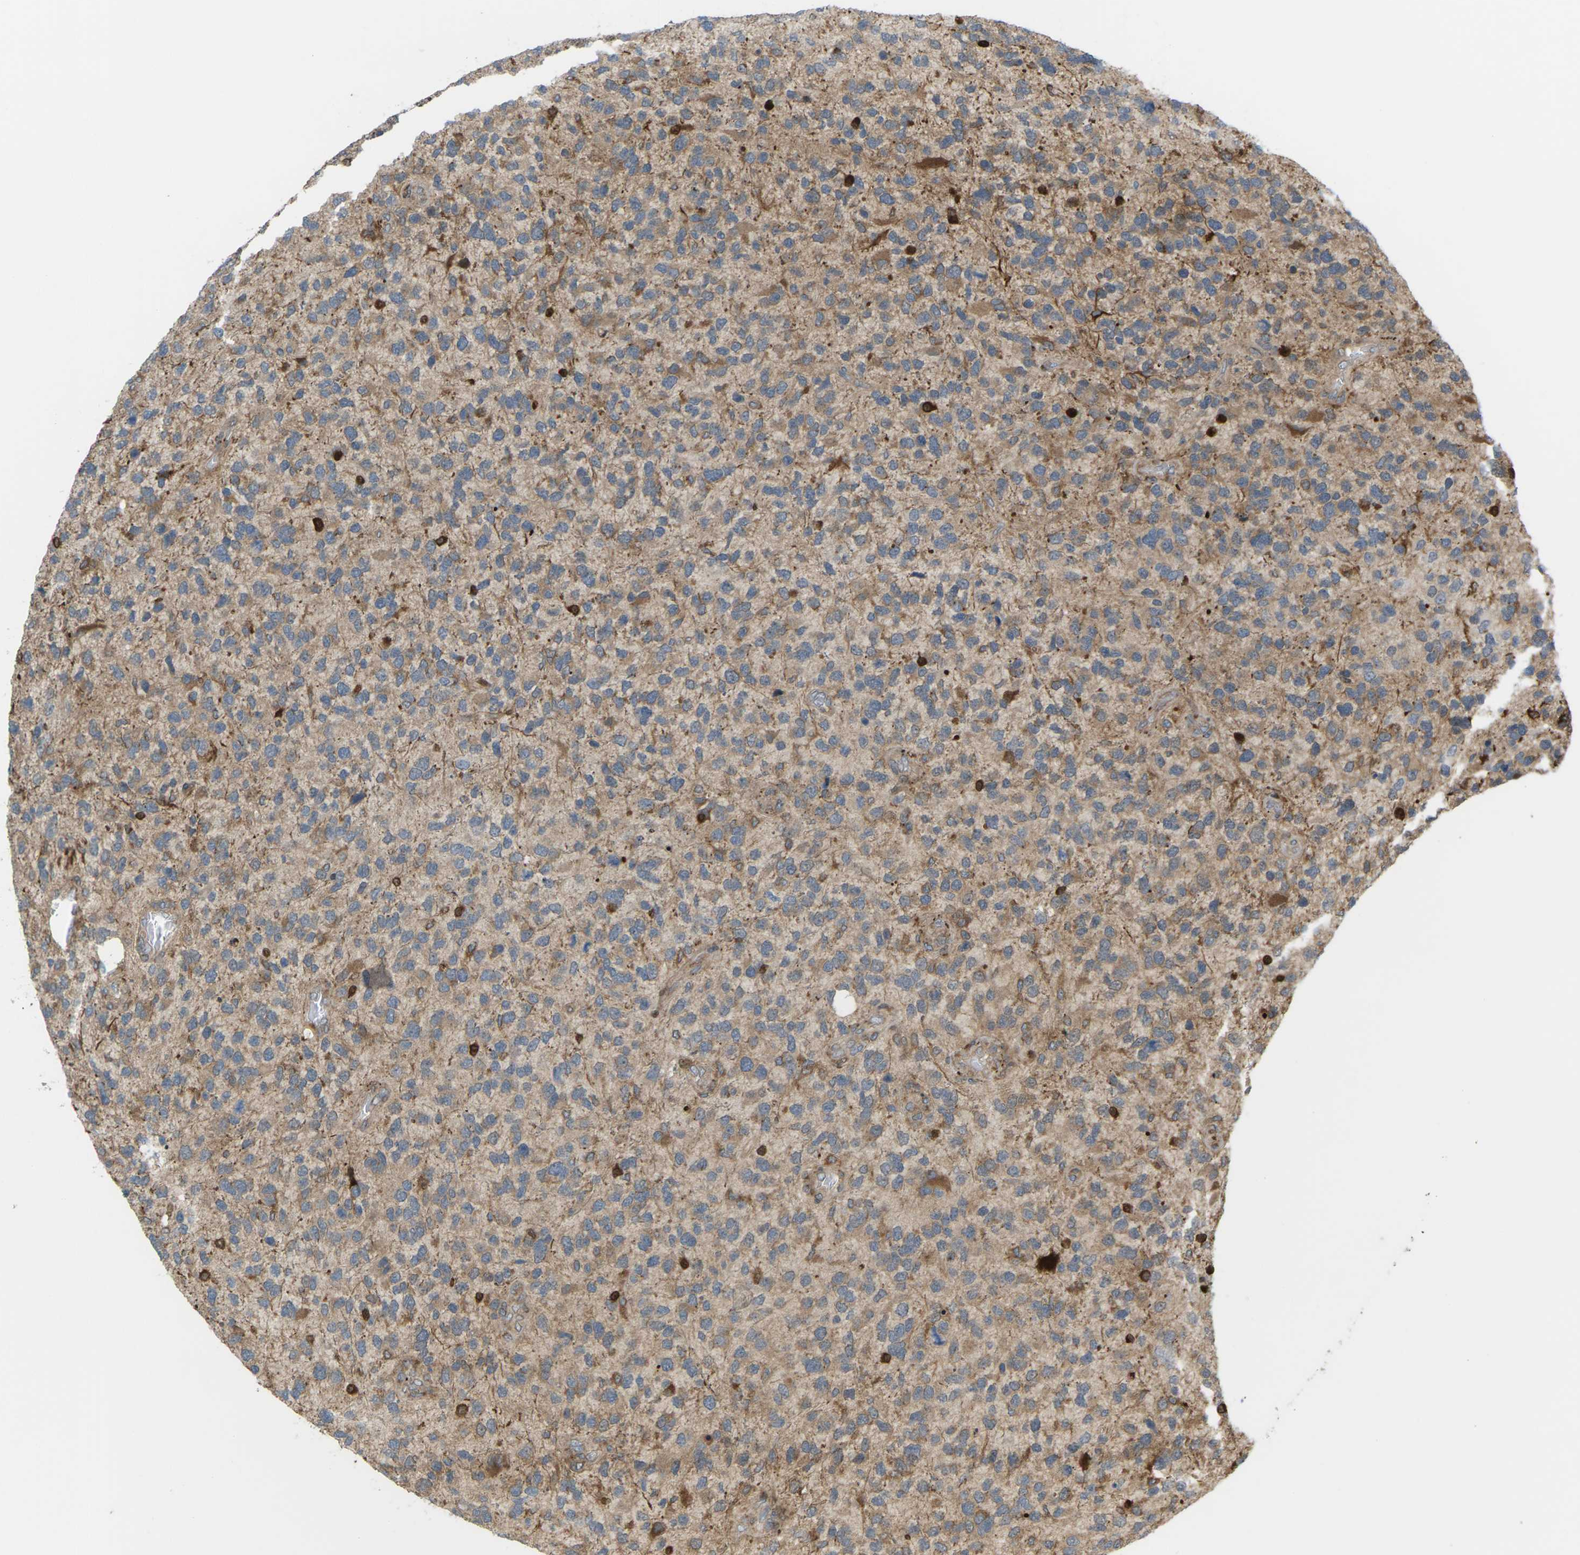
{"staining": {"intensity": "moderate", "quantity": ">75%", "location": "cytoplasmic/membranous"}, "tissue": "glioma", "cell_type": "Tumor cells", "image_type": "cancer", "snomed": [{"axis": "morphology", "description": "Glioma, malignant, High grade"}, {"axis": "topography", "description": "Brain"}], "caption": "Immunohistochemical staining of human high-grade glioma (malignant) shows medium levels of moderate cytoplasmic/membranous positivity in about >75% of tumor cells. Using DAB (3,3'-diaminobenzidine) (brown) and hematoxylin (blue) stains, captured at high magnification using brightfield microscopy.", "gene": "ROBO1", "patient": {"sex": "female", "age": 58}}